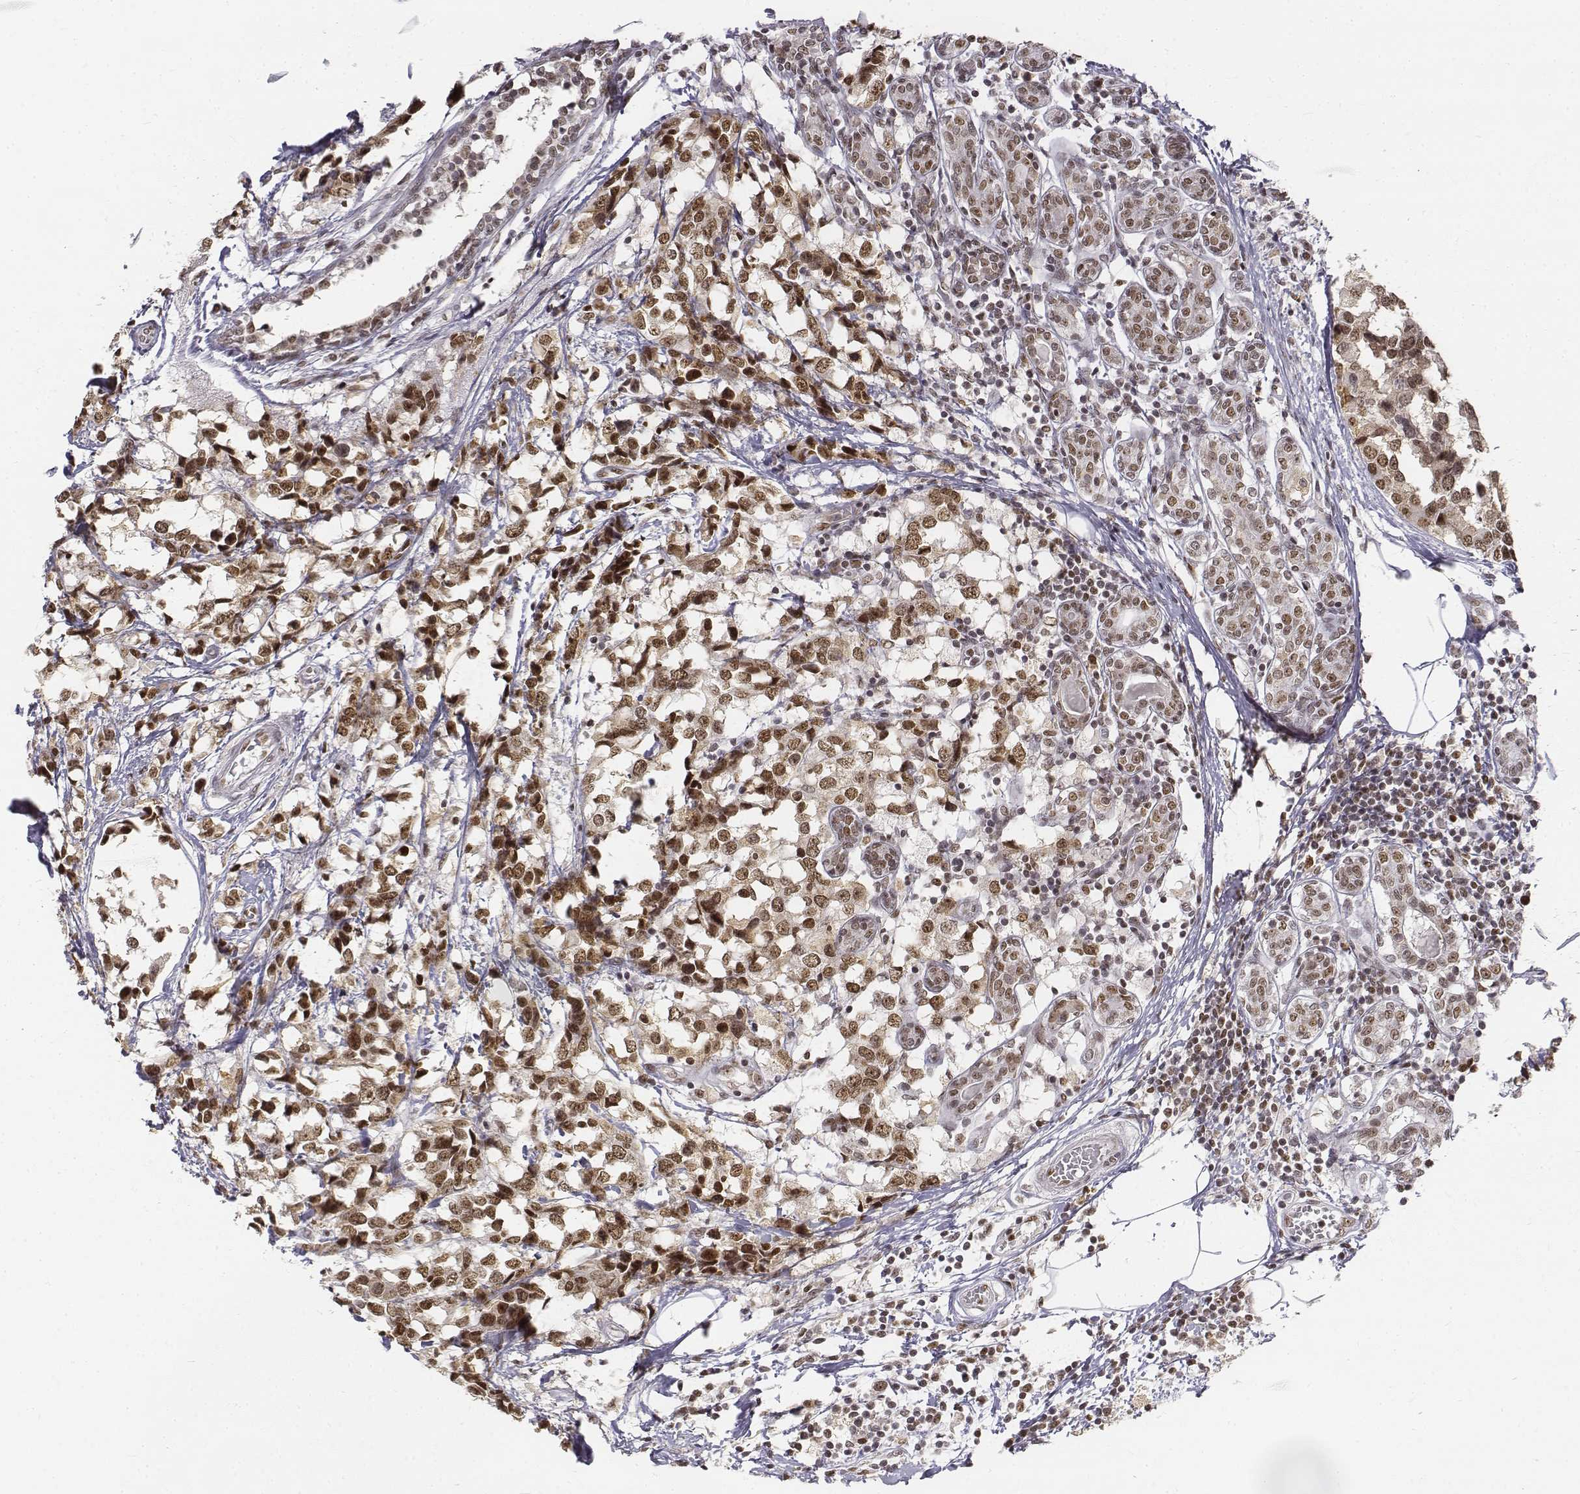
{"staining": {"intensity": "strong", "quantity": "<25%", "location": "nuclear"}, "tissue": "breast cancer", "cell_type": "Tumor cells", "image_type": "cancer", "snomed": [{"axis": "morphology", "description": "Lobular carcinoma"}, {"axis": "topography", "description": "Breast"}], "caption": "A brown stain shows strong nuclear staining of a protein in human breast cancer tumor cells.", "gene": "PHF6", "patient": {"sex": "female", "age": 59}}